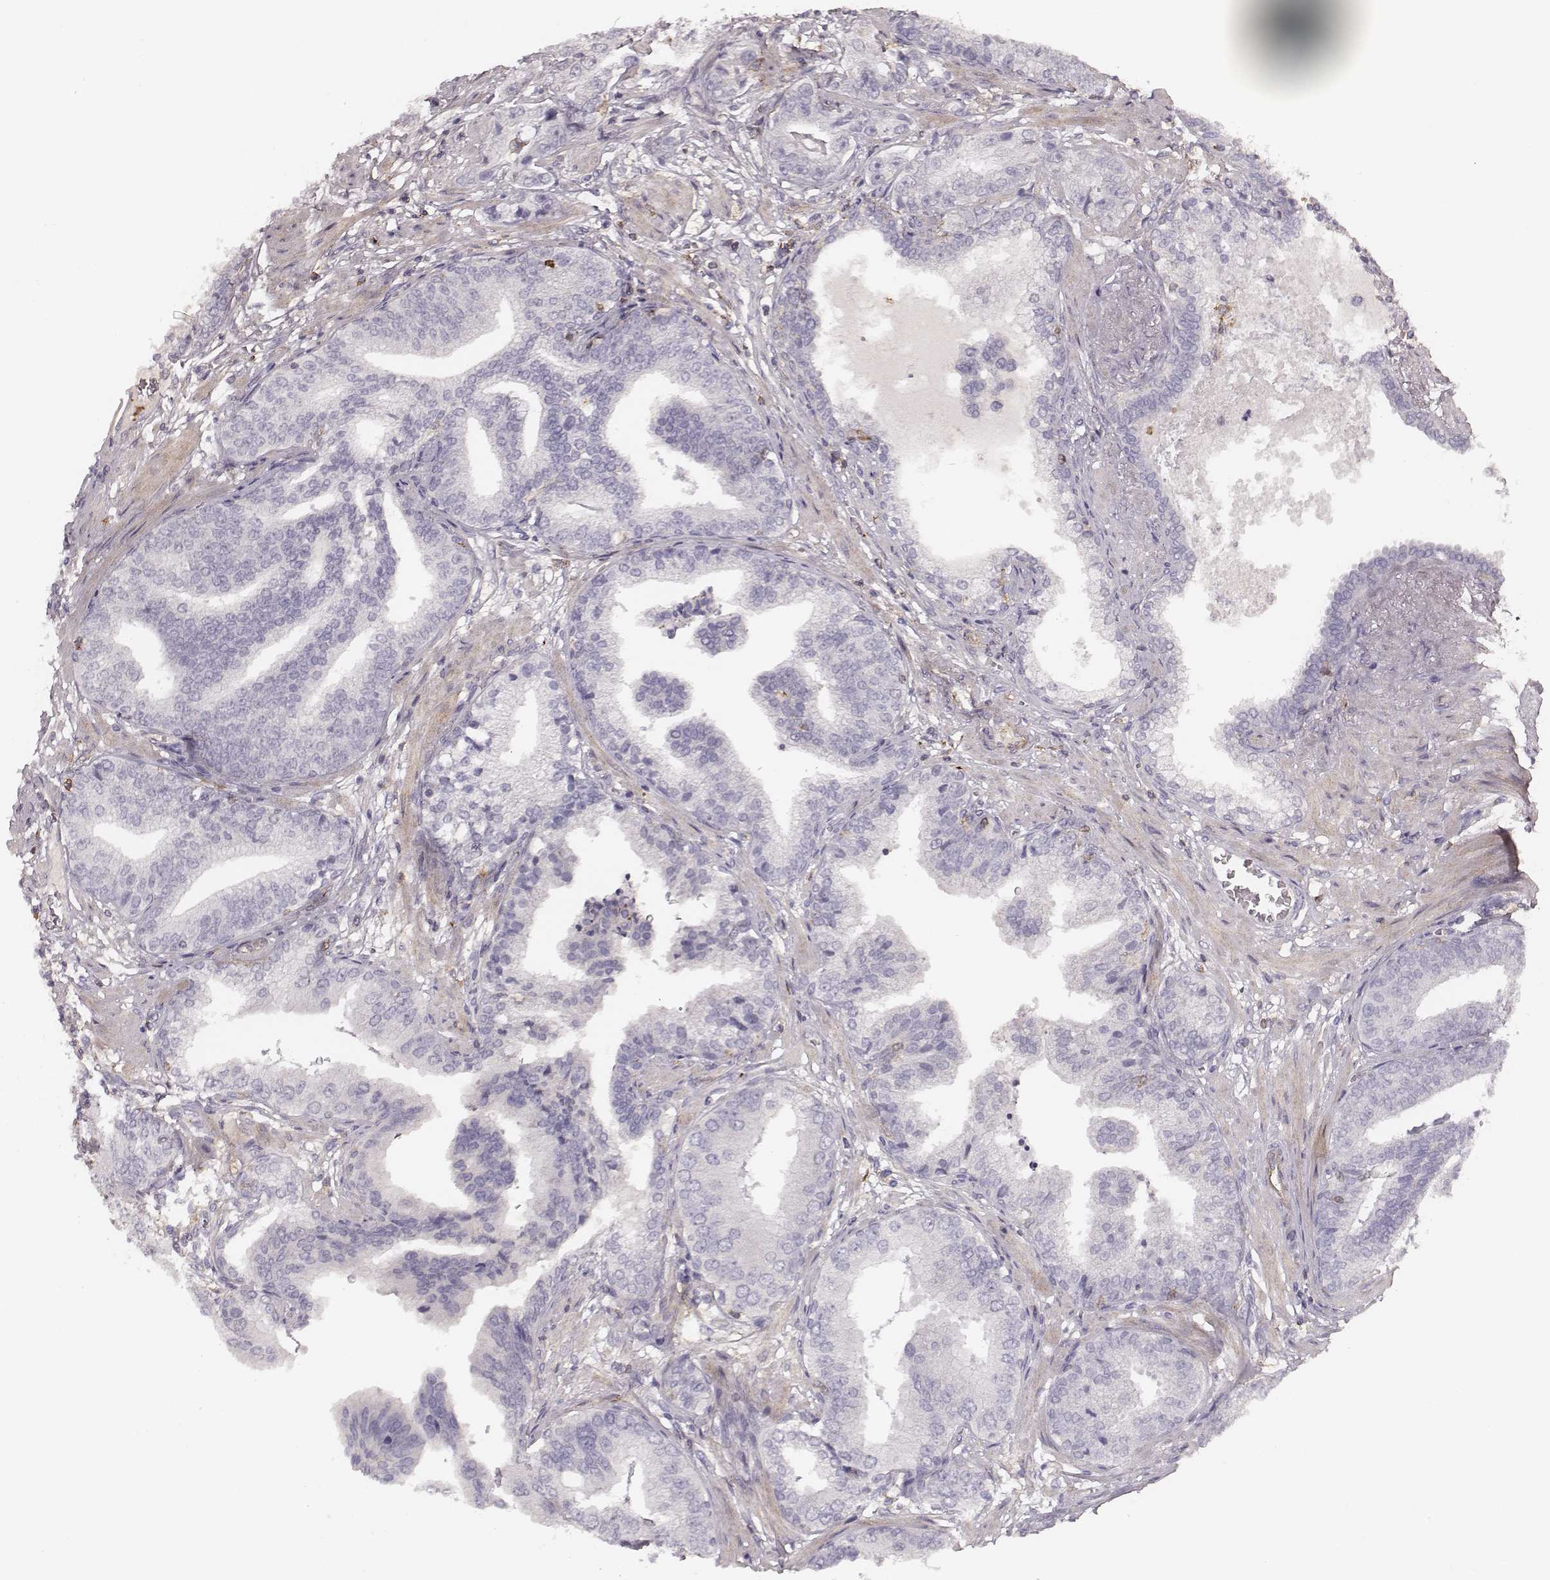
{"staining": {"intensity": "negative", "quantity": "none", "location": "none"}, "tissue": "prostate cancer", "cell_type": "Tumor cells", "image_type": "cancer", "snomed": [{"axis": "morphology", "description": "Adenocarcinoma, NOS"}, {"axis": "topography", "description": "Prostate"}], "caption": "Tumor cells are negative for brown protein staining in prostate cancer.", "gene": "ZYX", "patient": {"sex": "male", "age": 64}}